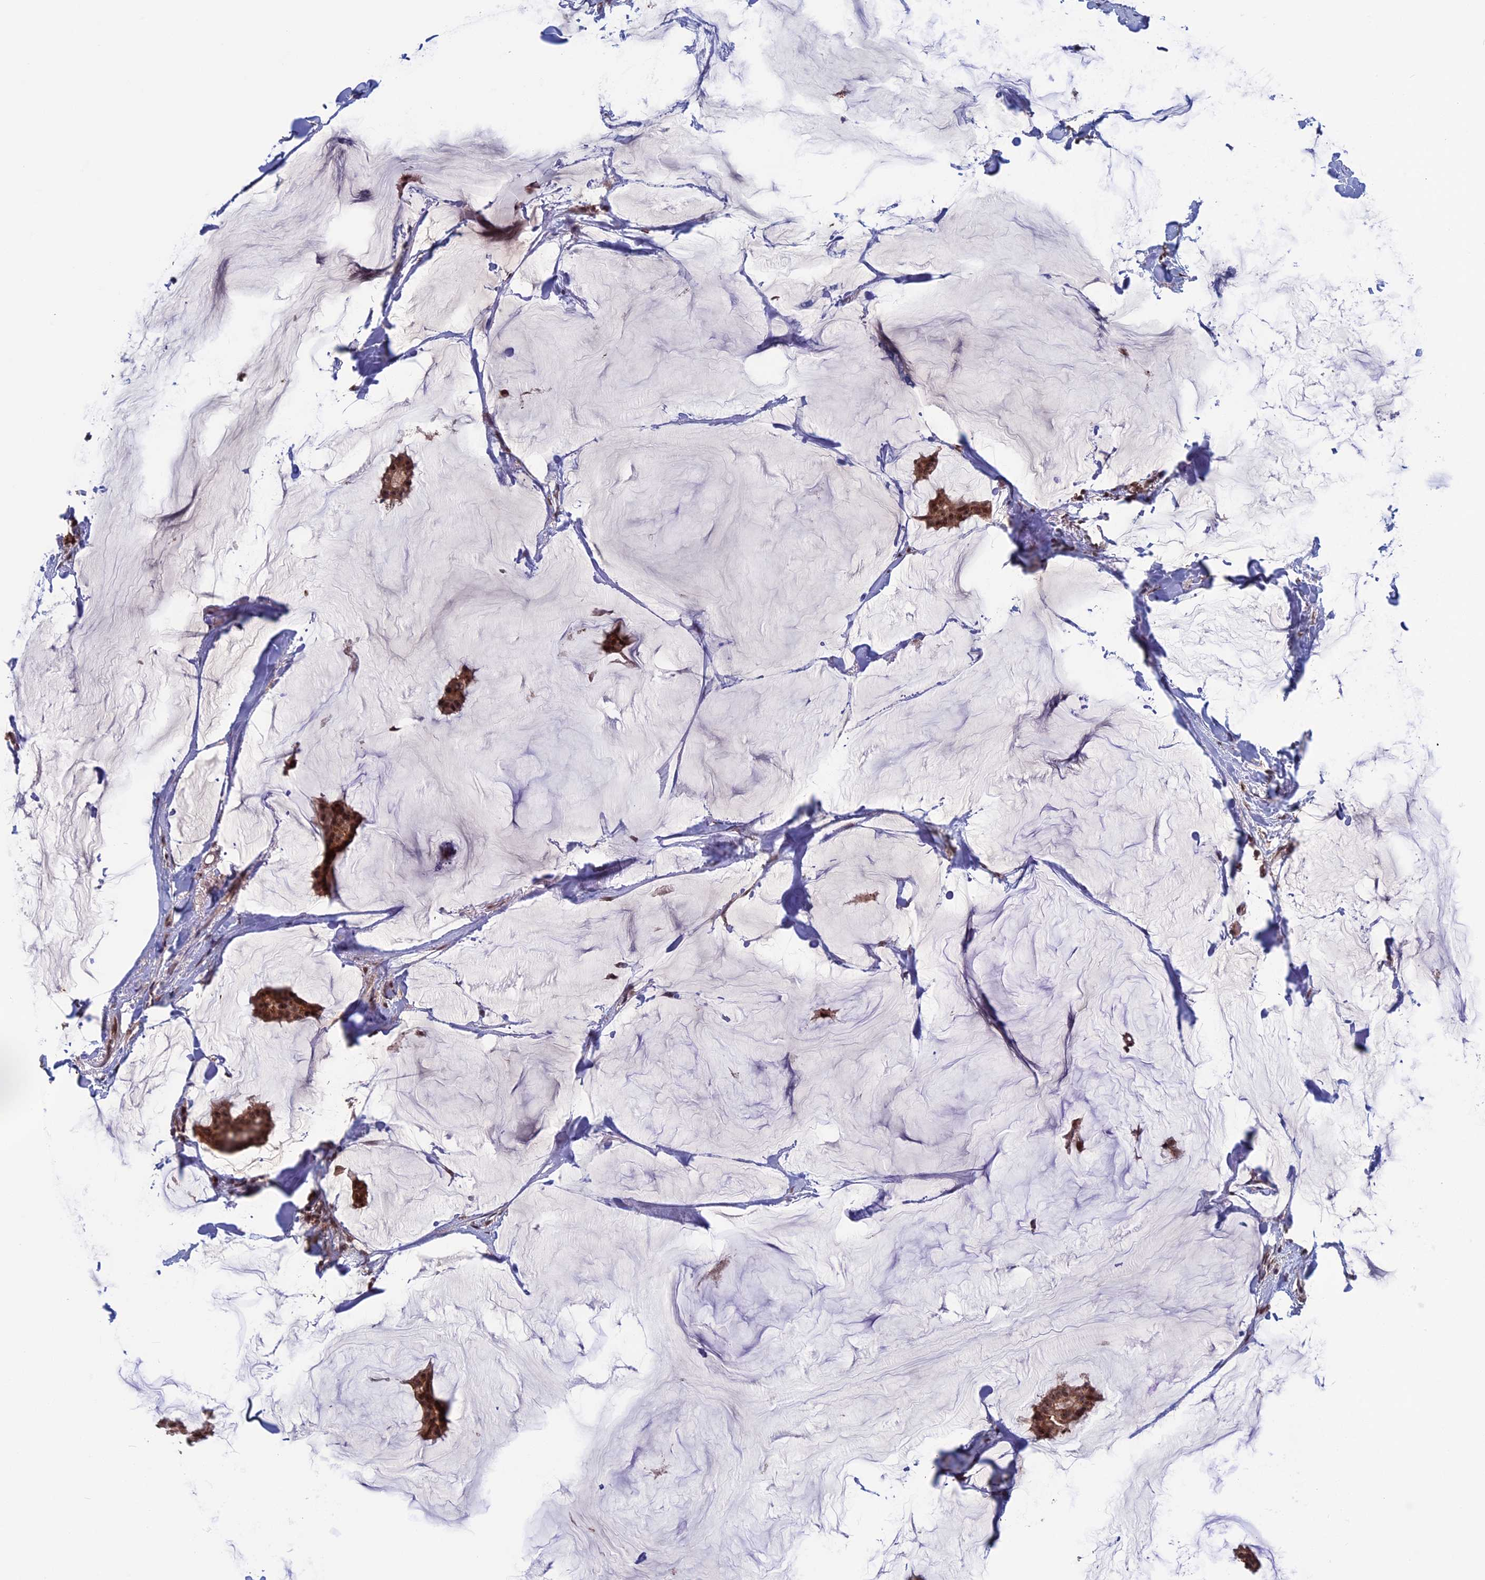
{"staining": {"intensity": "moderate", "quantity": ">75%", "location": "nuclear"}, "tissue": "breast cancer", "cell_type": "Tumor cells", "image_type": "cancer", "snomed": [{"axis": "morphology", "description": "Duct carcinoma"}, {"axis": "topography", "description": "Breast"}], "caption": "Immunohistochemistry of human breast cancer shows medium levels of moderate nuclear positivity in about >75% of tumor cells. (DAB IHC, brown staining for protein, blue staining for nuclei).", "gene": "CACTIN", "patient": {"sex": "female", "age": 93}}